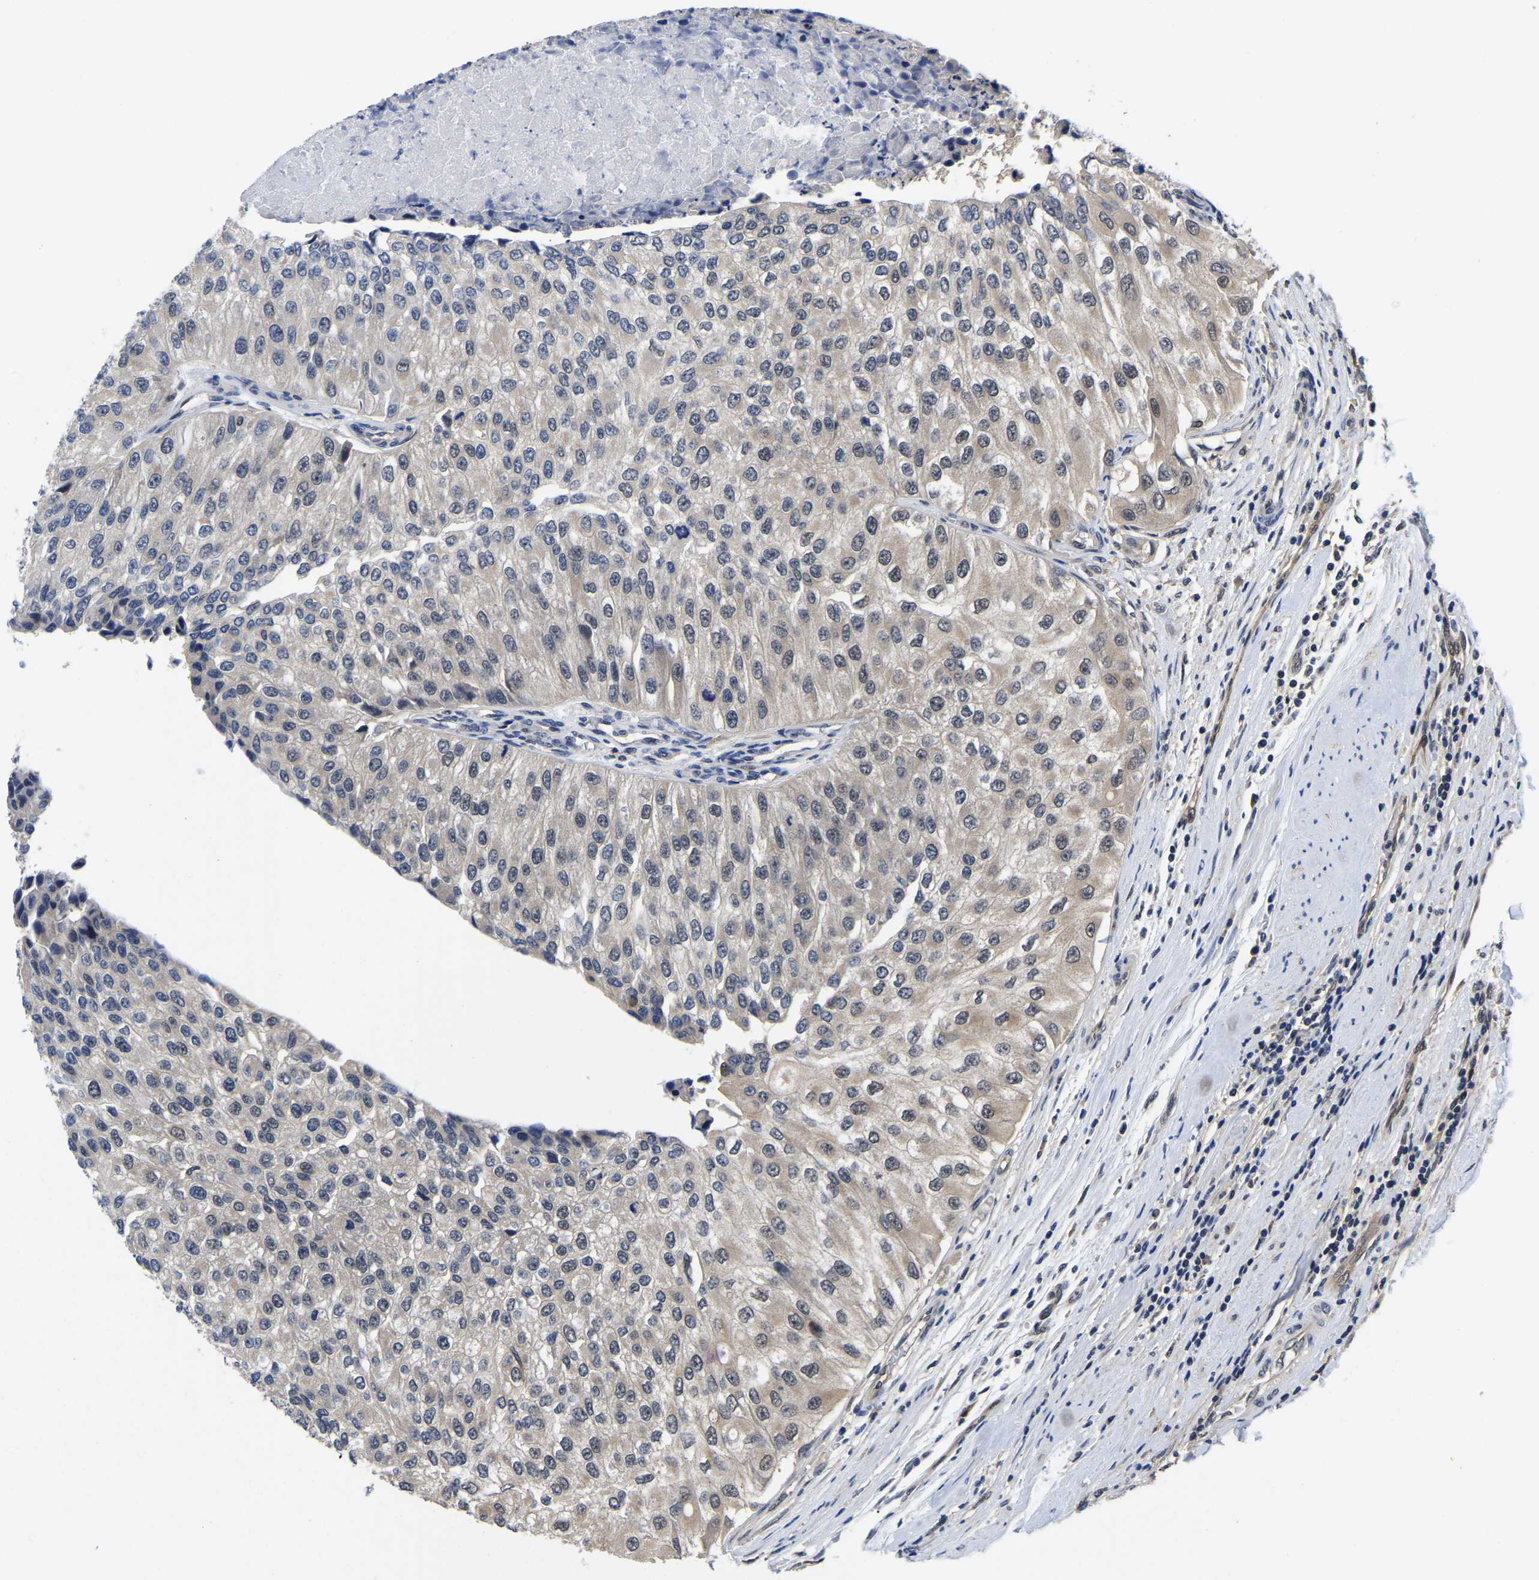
{"staining": {"intensity": "weak", "quantity": "<25%", "location": "cytoplasmic/membranous,nuclear"}, "tissue": "urothelial cancer", "cell_type": "Tumor cells", "image_type": "cancer", "snomed": [{"axis": "morphology", "description": "Urothelial carcinoma, High grade"}, {"axis": "topography", "description": "Kidney"}, {"axis": "topography", "description": "Urinary bladder"}], "caption": "This is an IHC image of human urothelial cancer. There is no positivity in tumor cells.", "gene": "MCOLN2", "patient": {"sex": "male", "age": 77}}